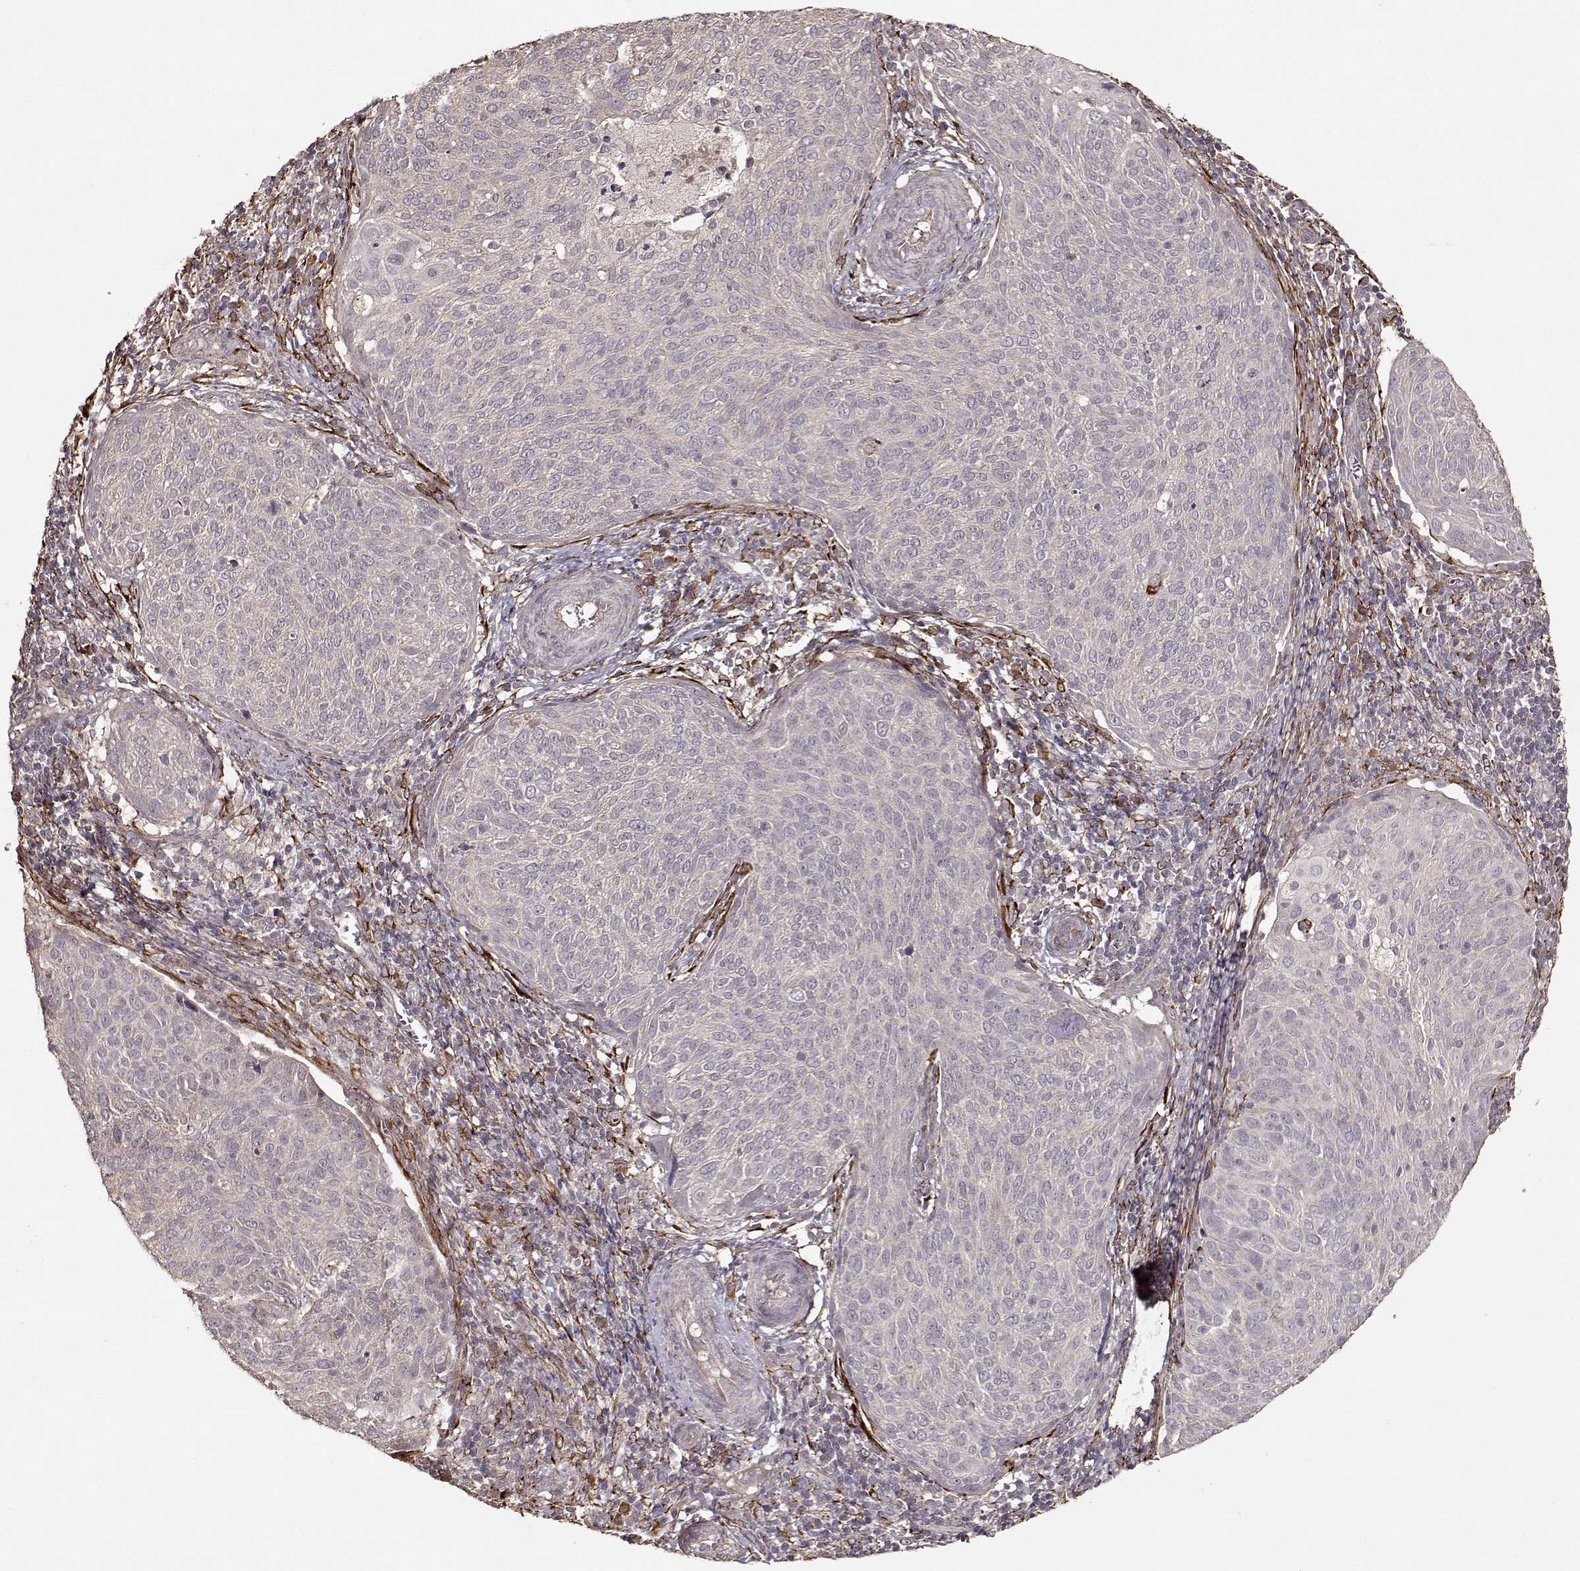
{"staining": {"intensity": "negative", "quantity": "none", "location": "none"}, "tissue": "cervical cancer", "cell_type": "Tumor cells", "image_type": "cancer", "snomed": [{"axis": "morphology", "description": "Squamous cell carcinoma, NOS"}, {"axis": "topography", "description": "Cervix"}], "caption": "DAB immunohistochemical staining of human cervical cancer (squamous cell carcinoma) shows no significant expression in tumor cells.", "gene": "IMMP1L", "patient": {"sex": "female", "age": 39}}